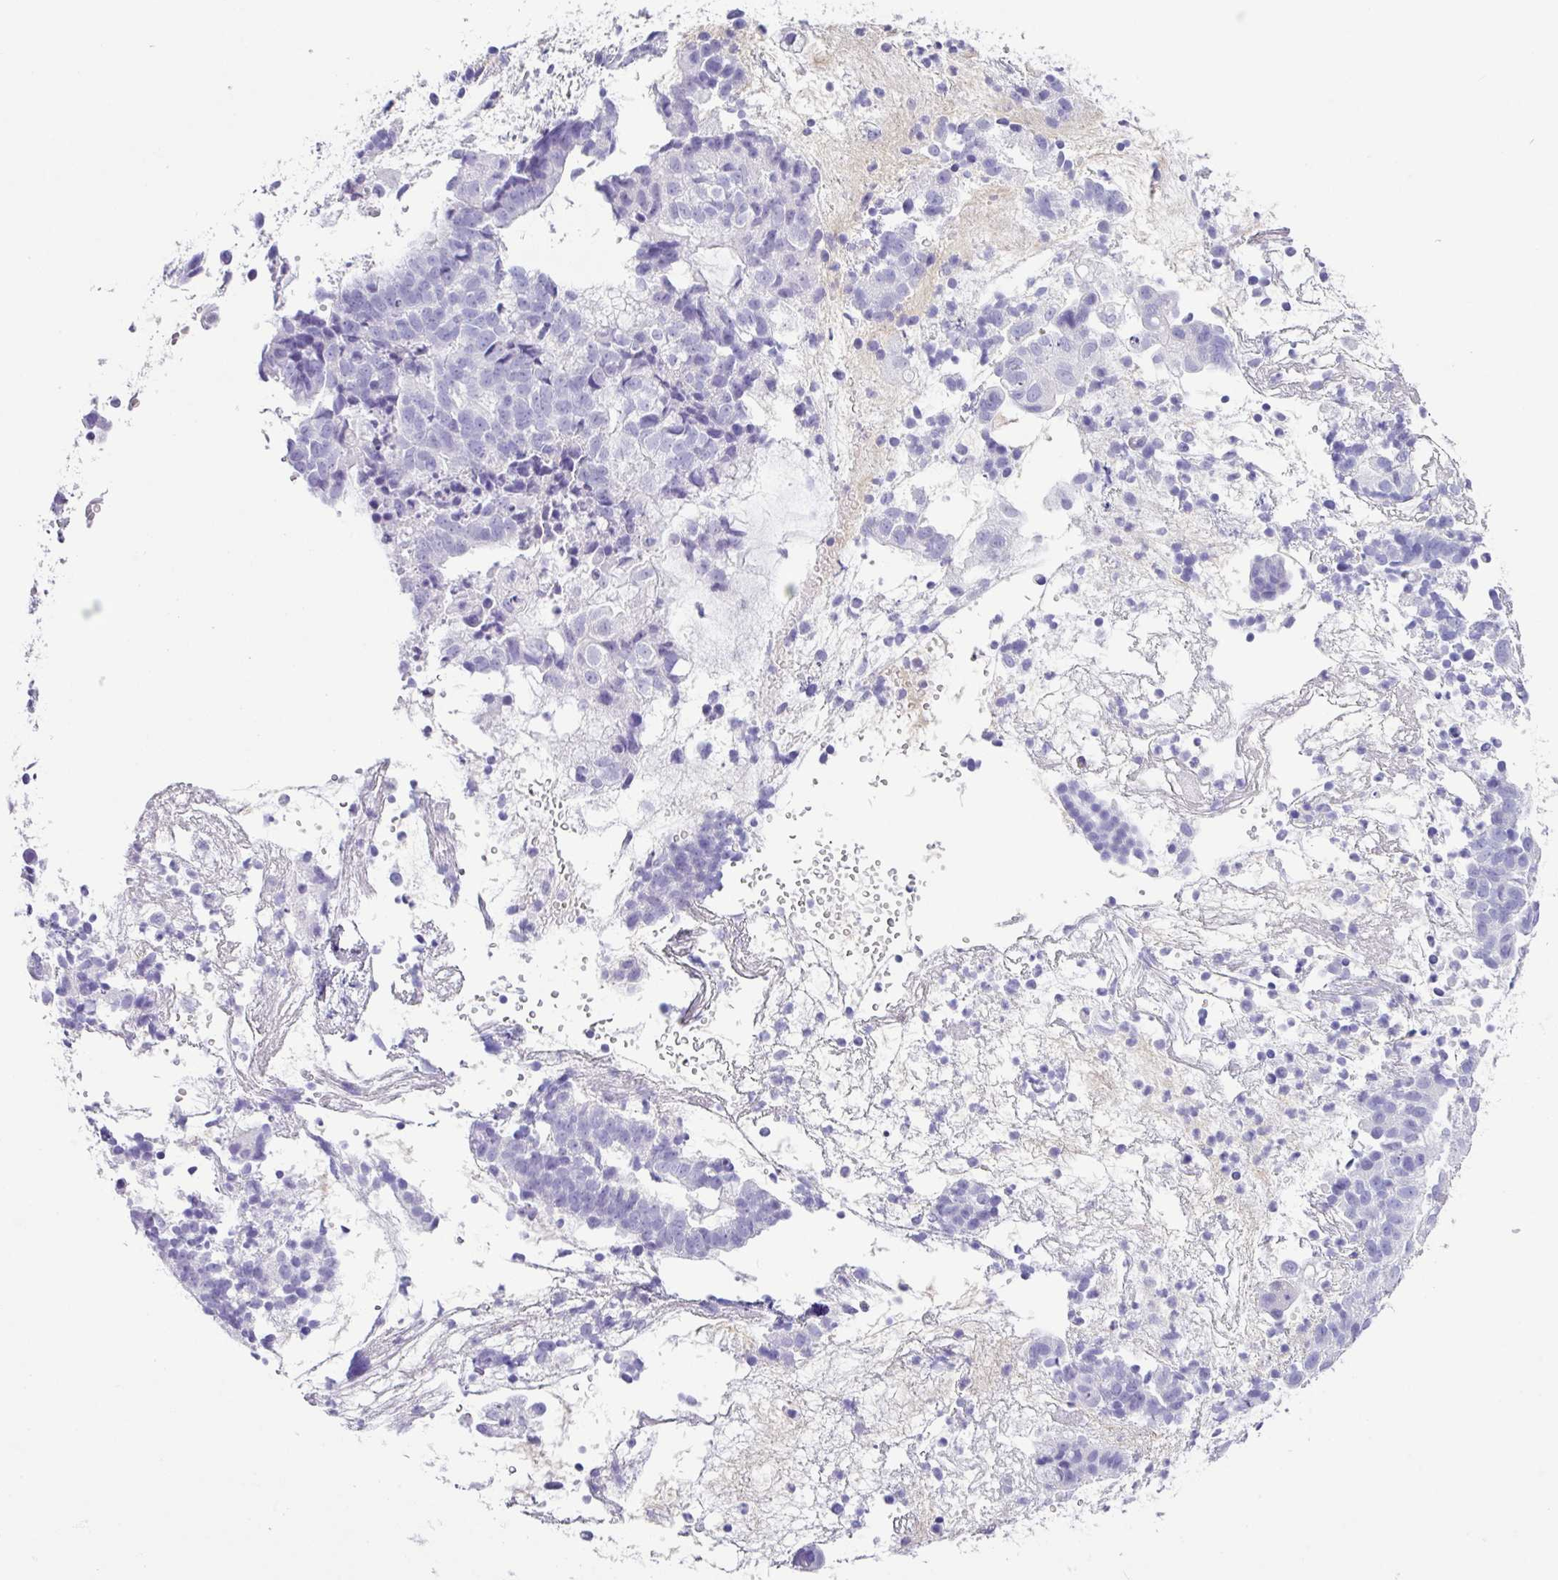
{"staining": {"intensity": "negative", "quantity": "none", "location": "none"}, "tissue": "endometrial cancer", "cell_type": "Tumor cells", "image_type": "cancer", "snomed": [{"axis": "morphology", "description": "Adenocarcinoma, NOS"}, {"axis": "topography", "description": "Endometrium"}], "caption": "This is an immunohistochemistry histopathology image of endometrial adenocarcinoma. There is no expression in tumor cells.", "gene": "ZG16", "patient": {"sex": "female", "age": 76}}